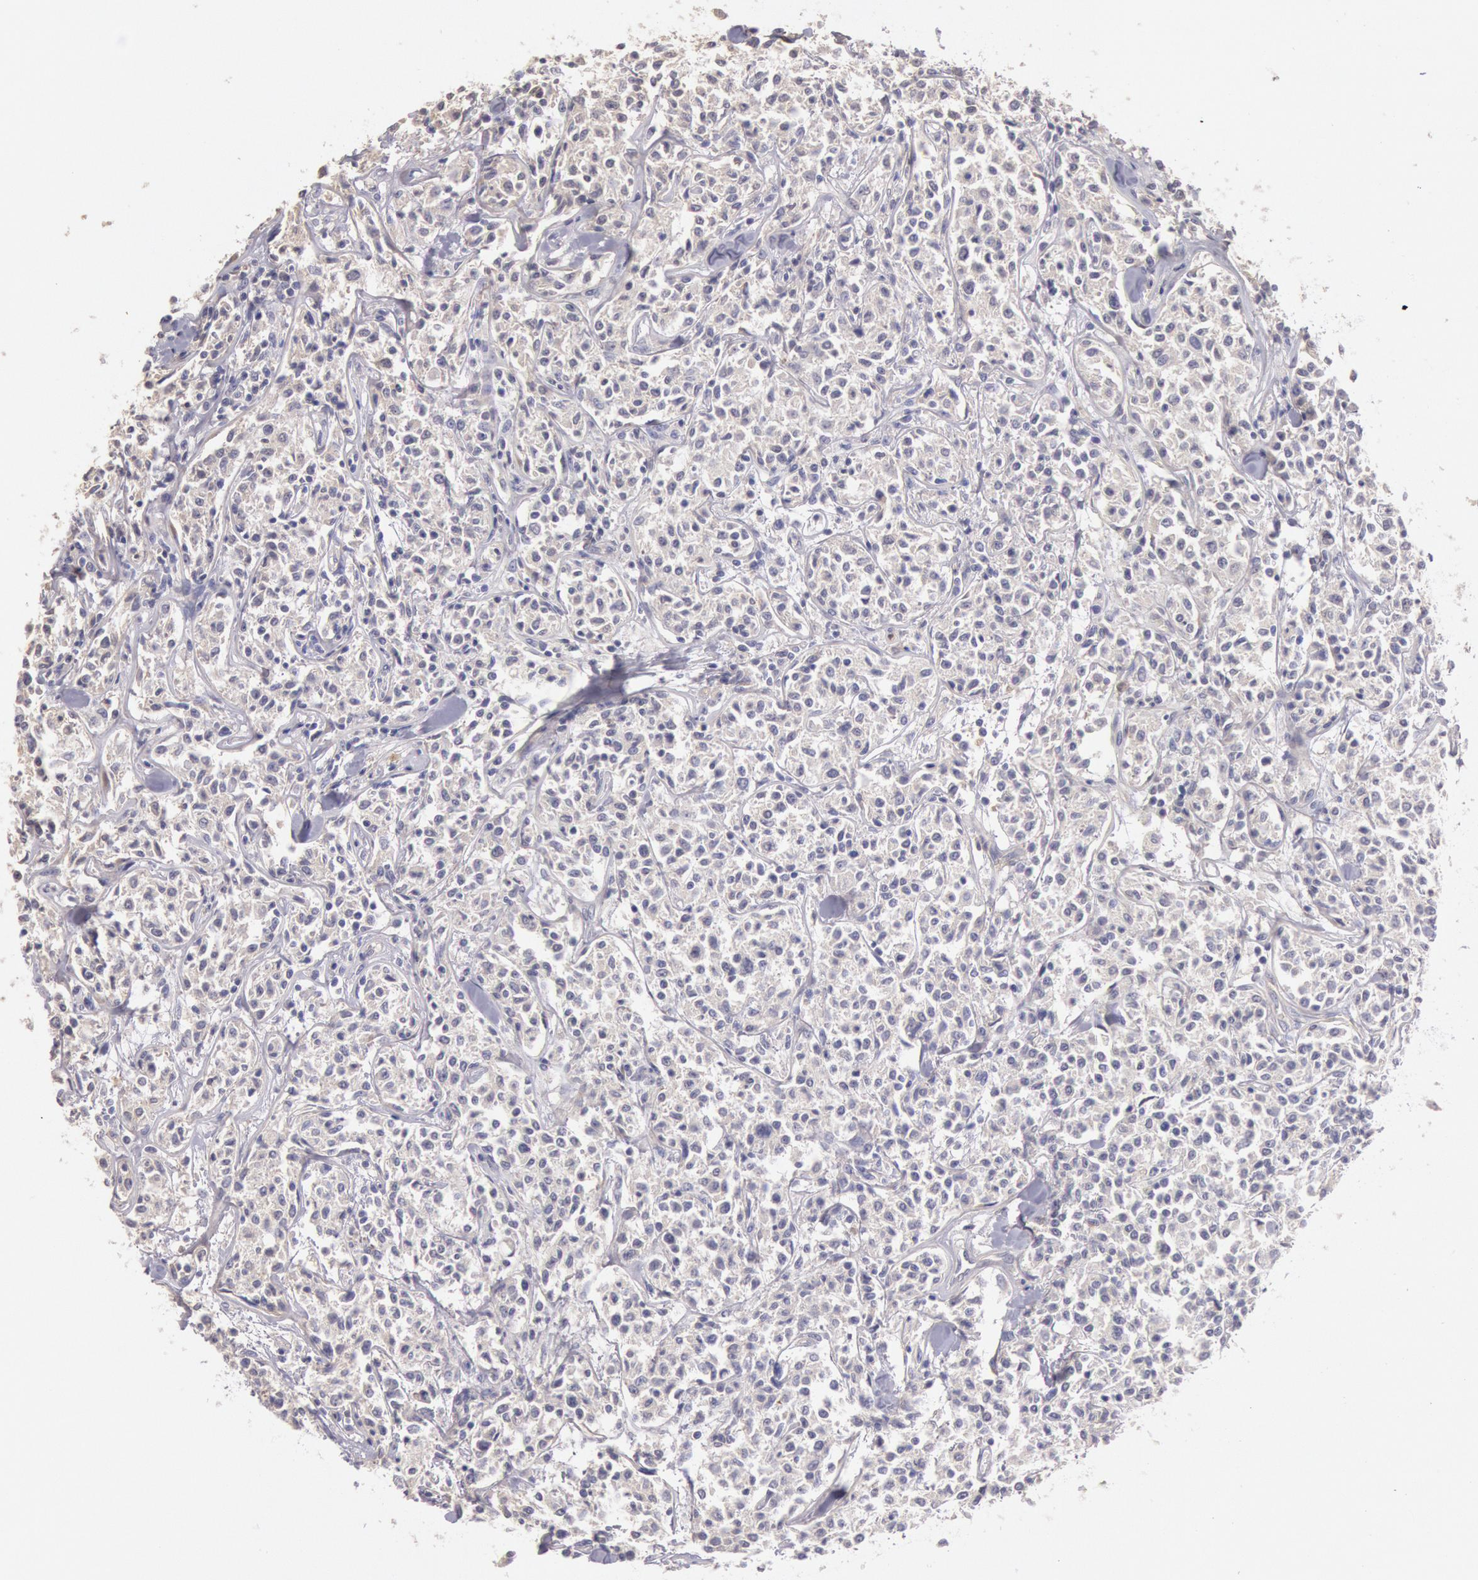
{"staining": {"intensity": "negative", "quantity": "none", "location": "none"}, "tissue": "lymphoma", "cell_type": "Tumor cells", "image_type": "cancer", "snomed": [{"axis": "morphology", "description": "Malignant lymphoma, non-Hodgkin's type, Low grade"}, {"axis": "topography", "description": "Small intestine"}], "caption": "IHC of low-grade malignant lymphoma, non-Hodgkin's type displays no staining in tumor cells.", "gene": "C1R", "patient": {"sex": "female", "age": 59}}